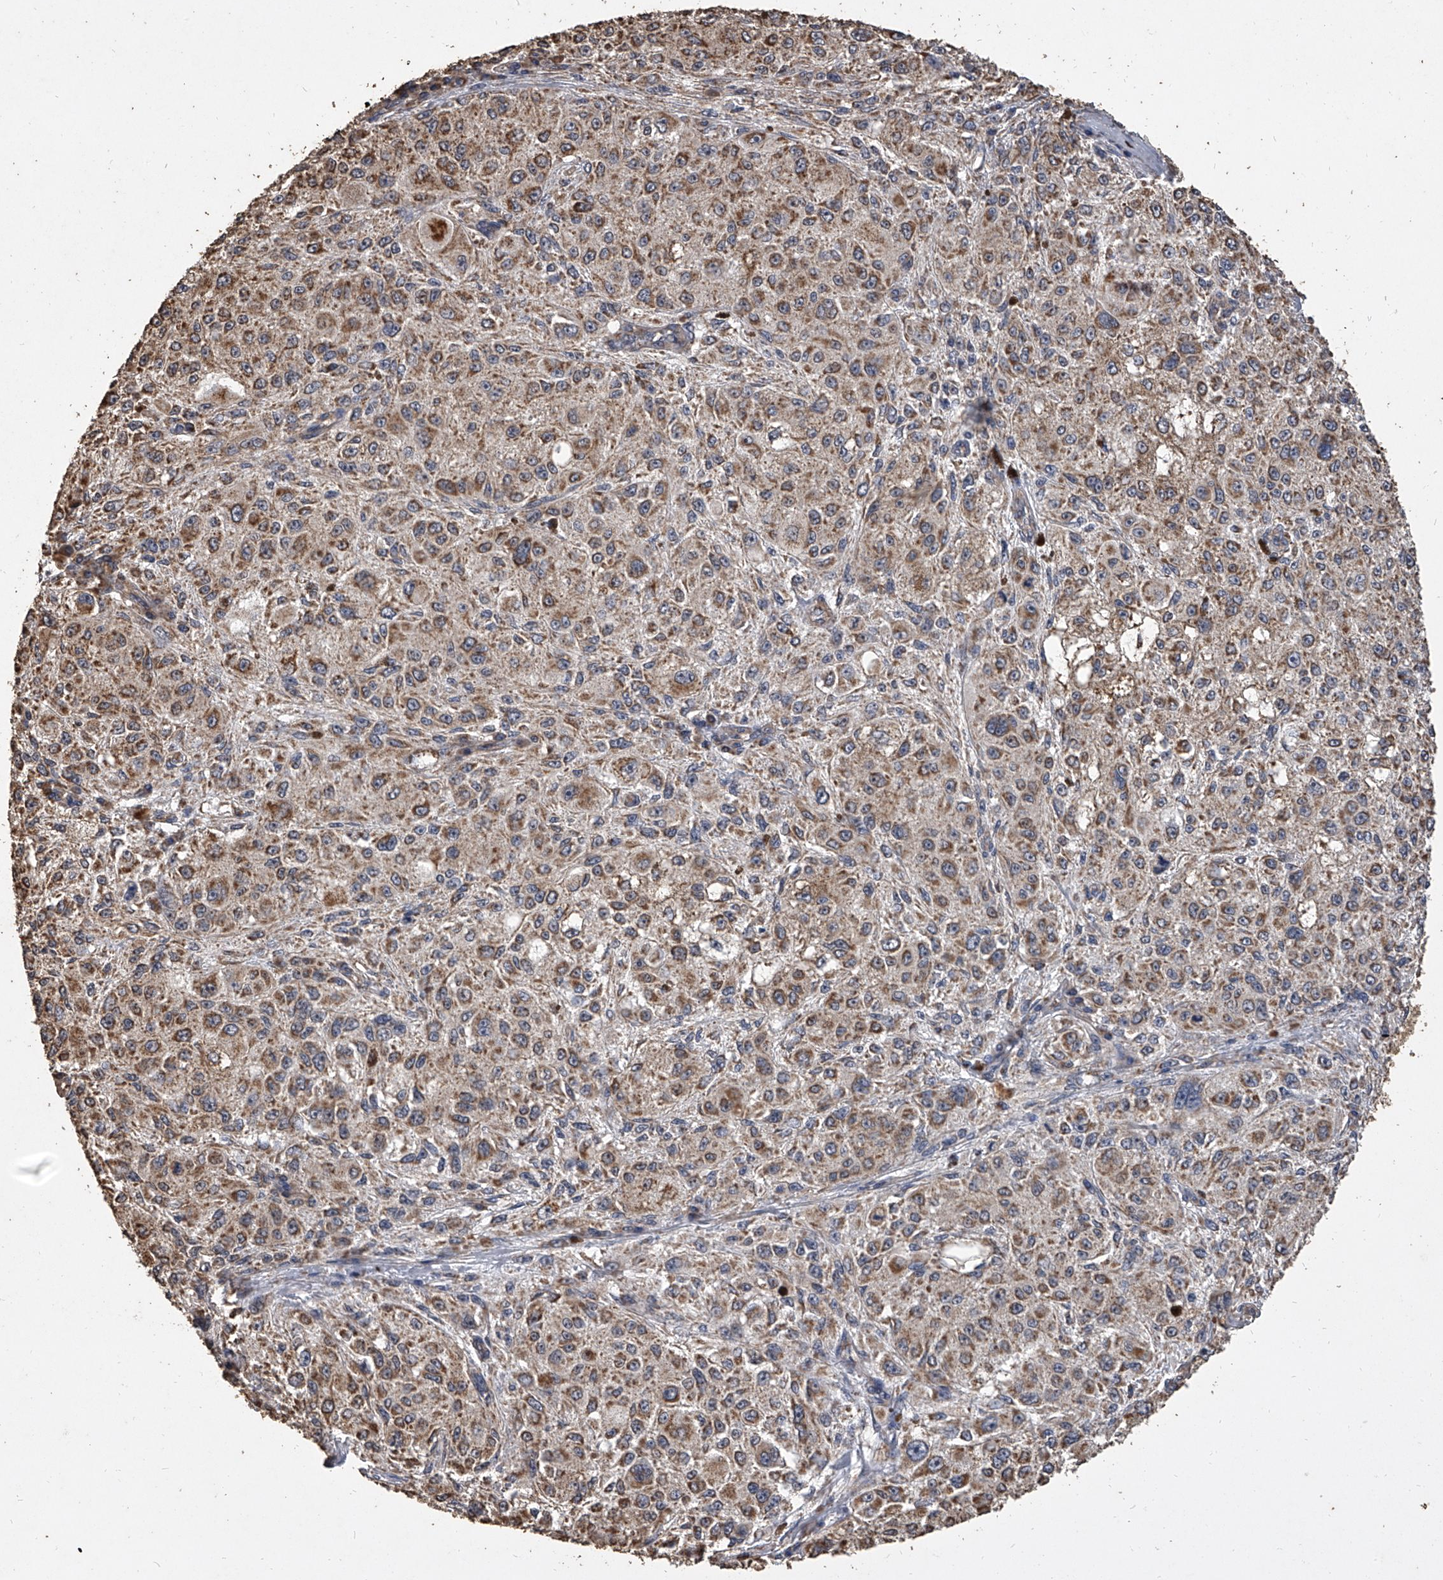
{"staining": {"intensity": "moderate", "quantity": ">75%", "location": "cytoplasmic/membranous"}, "tissue": "melanoma", "cell_type": "Tumor cells", "image_type": "cancer", "snomed": [{"axis": "morphology", "description": "Necrosis, NOS"}, {"axis": "morphology", "description": "Malignant melanoma, NOS"}, {"axis": "topography", "description": "Skin"}], "caption": "Moderate cytoplasmic/membranous protein staining is seen in approximately >75% of tumor cells in melanoma. (Stains: DAB (3,3'-diaminobenzidine) in brown, nuclei in blue, Microscopy: brightfield microscopy at high magnification).", "gene": "MRPL28", "patient": {"sex": "female", "age": 87}}